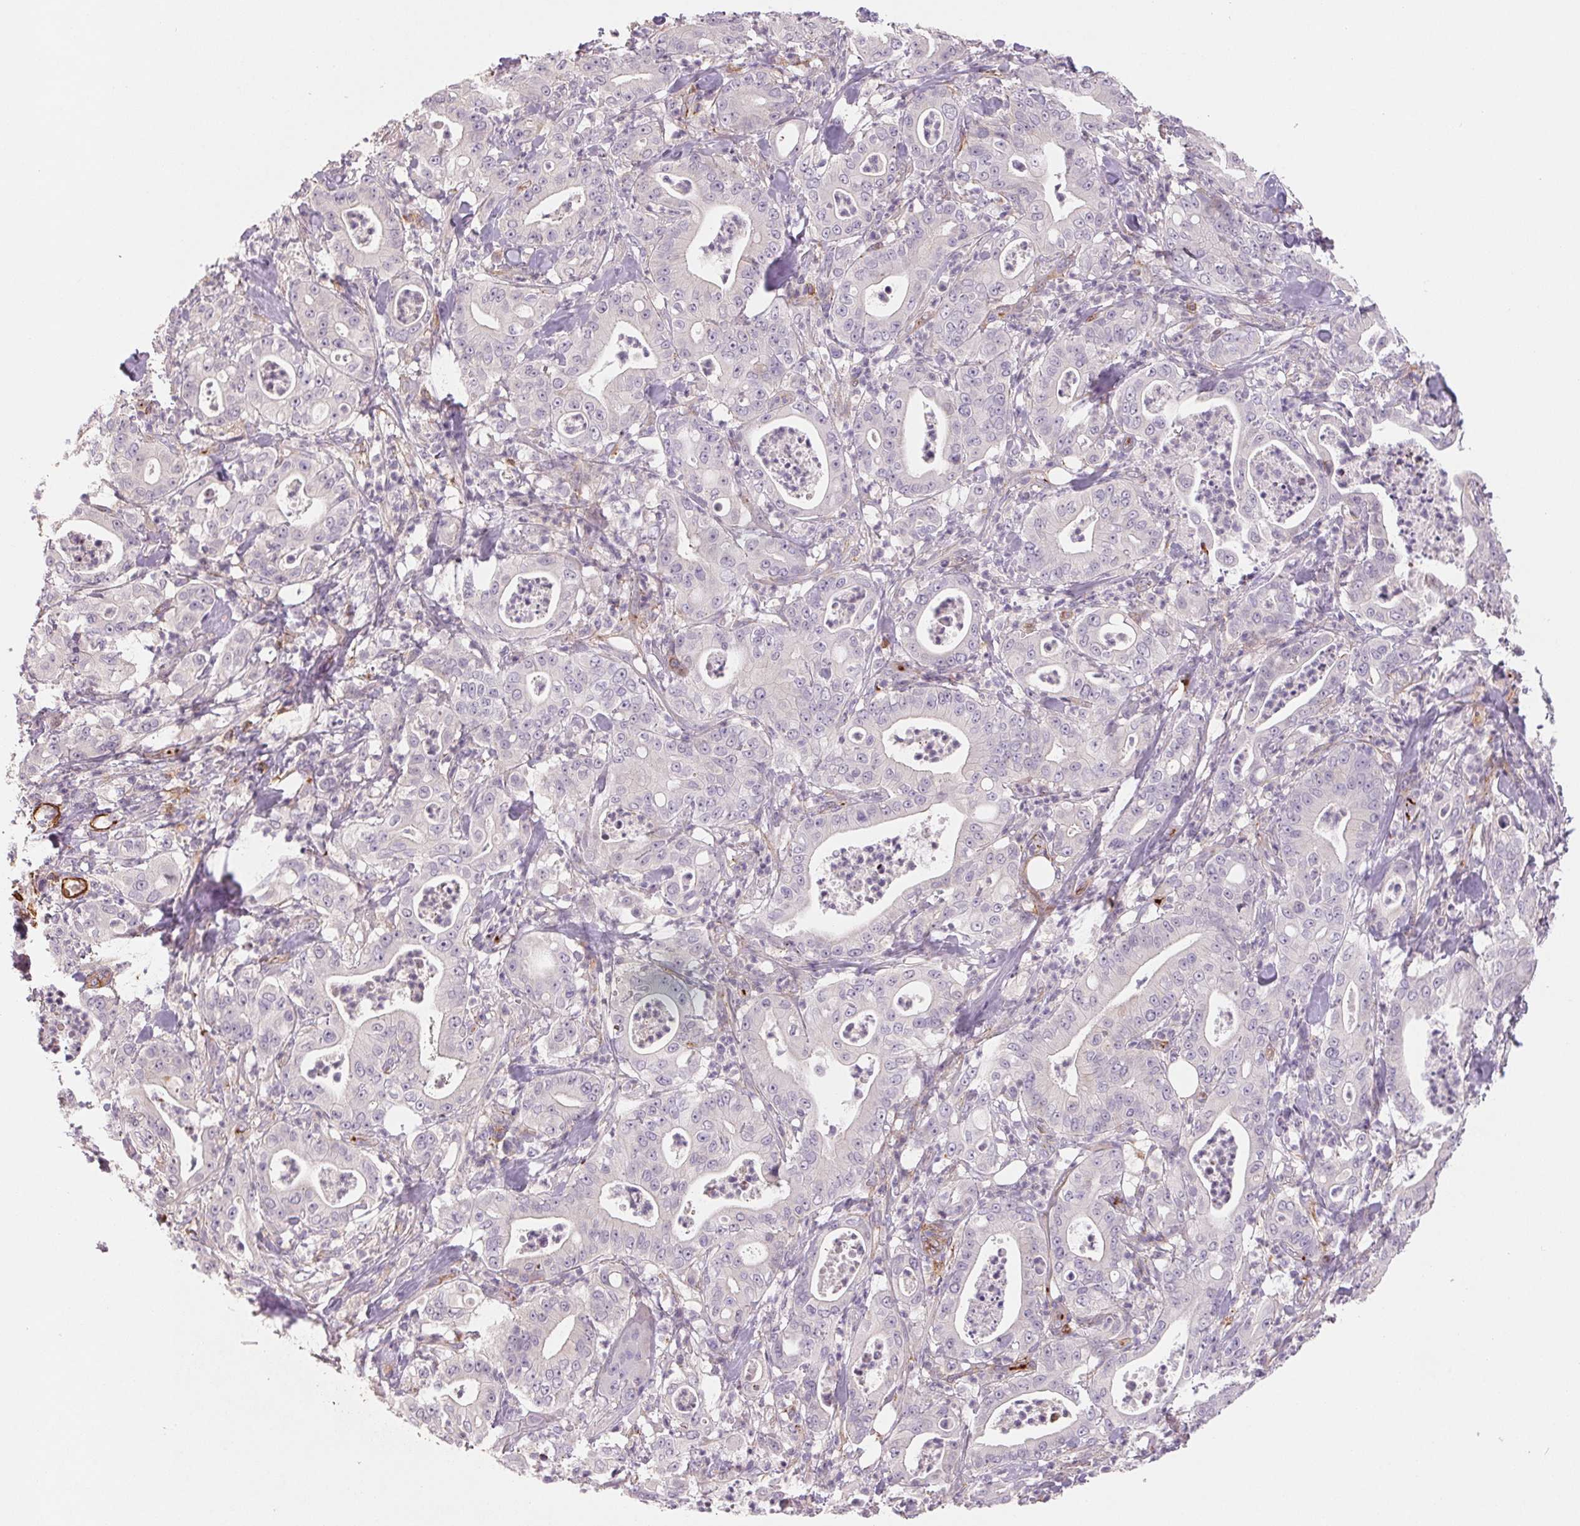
{"staining": {"intensity": "negative", "quantity": "none", "location": "none"}, "tissue": "pancreatic cancer", "cell_type": "Tumor cells", "image_type": "cancer", "snomed": [{"axis": "morphology", "description": "Adenocarcinoma, NOS"}, {"axis": "topography", "description": "Pancreas"}], "caption": "An image of human pancreatic cancer is negative for staining in tumor cells.", "gene": "ANKRD13B", "patient": {"sex": "male", "age": 71}}